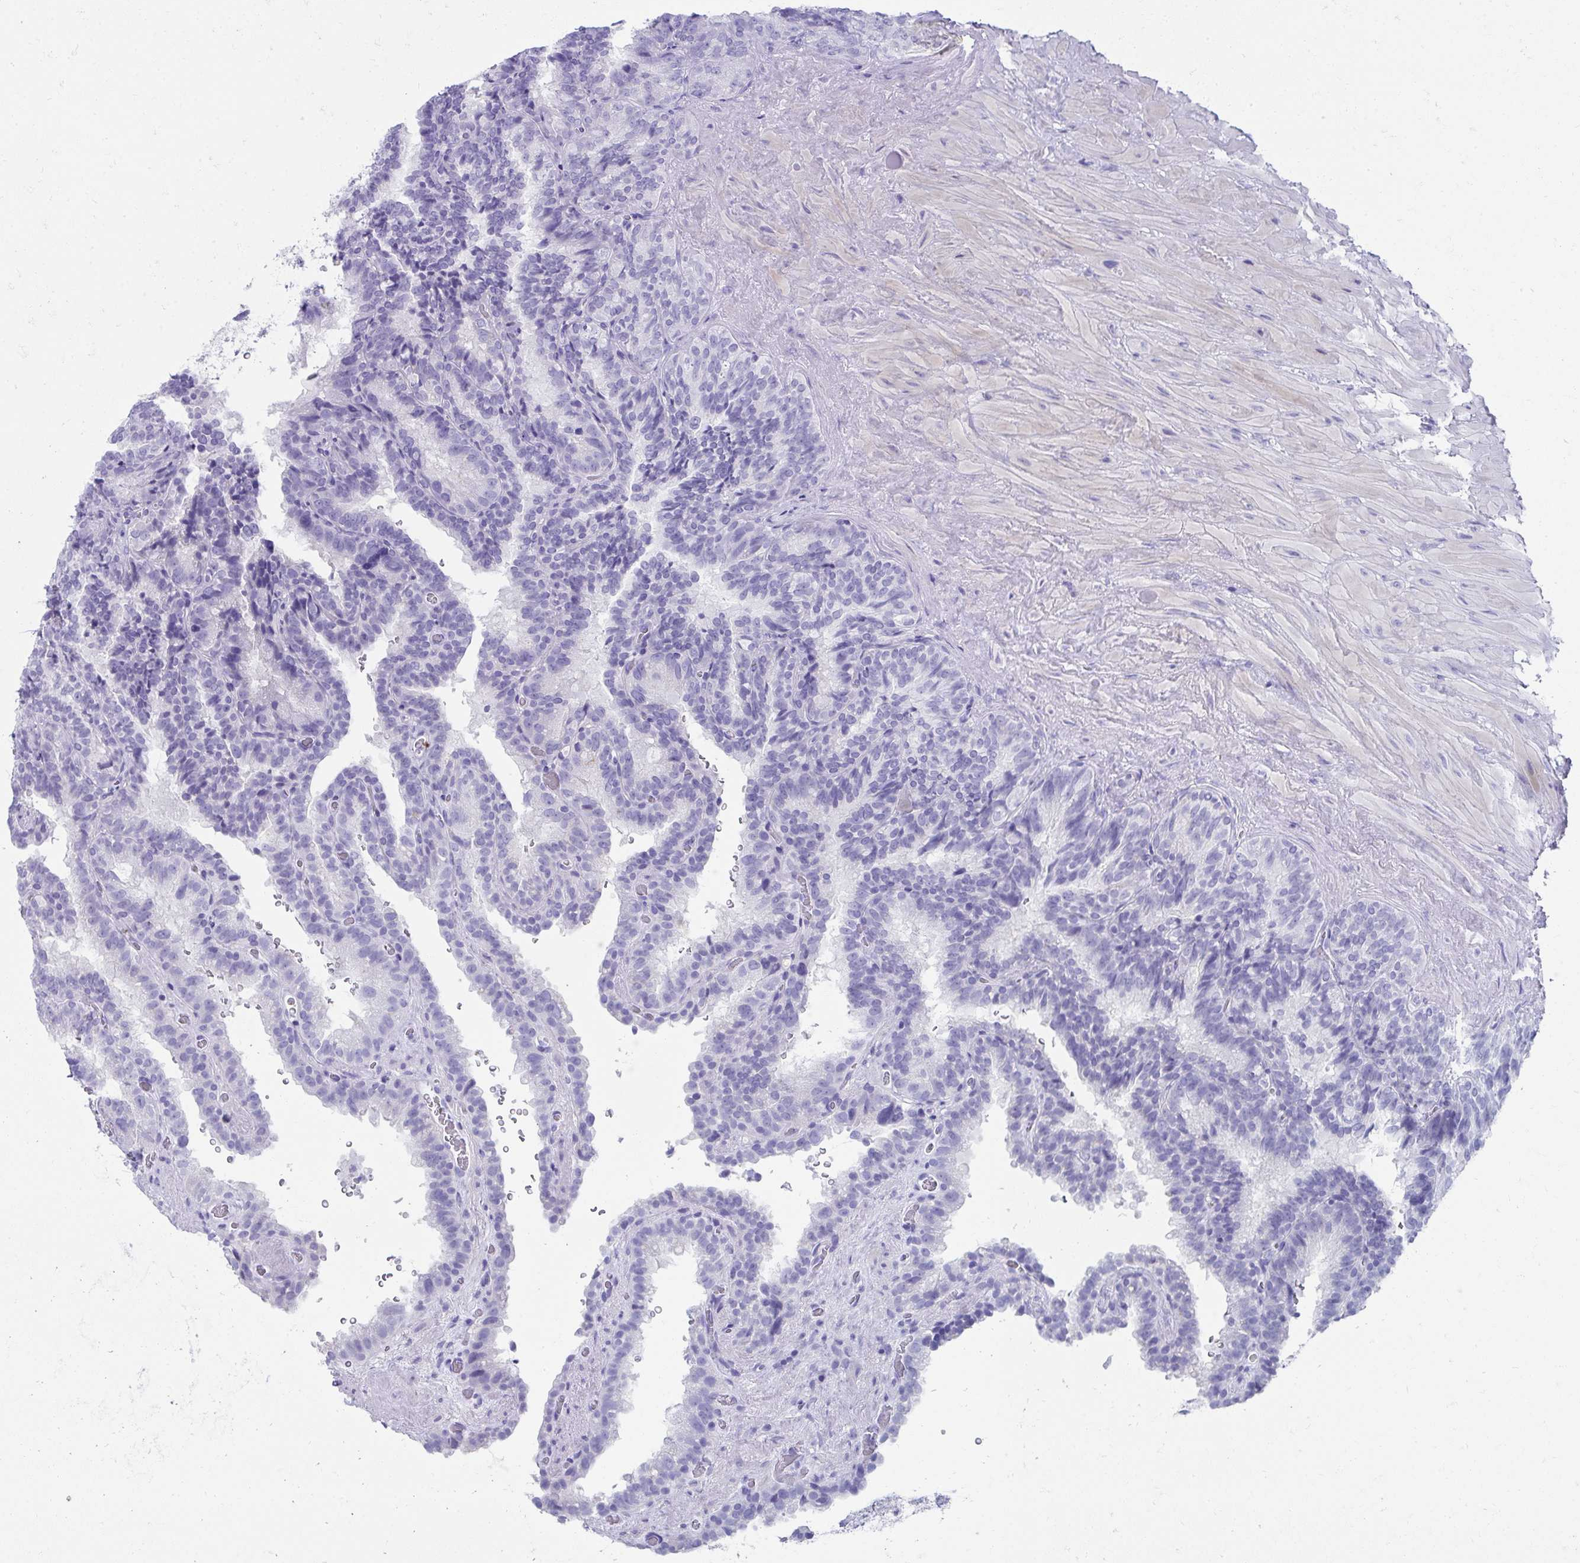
{"staining": {"intensity": "negative", "quantity": "none", "location": "none"}, "tissue": "seminal vesicle", "cell_type": "Glandular cells", "image_type": "normal", "snomed": [{"axis": "morphology", "description": "Normal tissue, NOS"}, {"axis": "topography", "description": "Seminal veicle"}], "caption": "High power microscopy micrograph of an immunohistochemistry (IHC) photomicrograph of normal seminal vesicle, revealing no significant positivity in glandular cells.", "gene": "SEC14L3", "patient": {"sex": "male", "age": 60}}